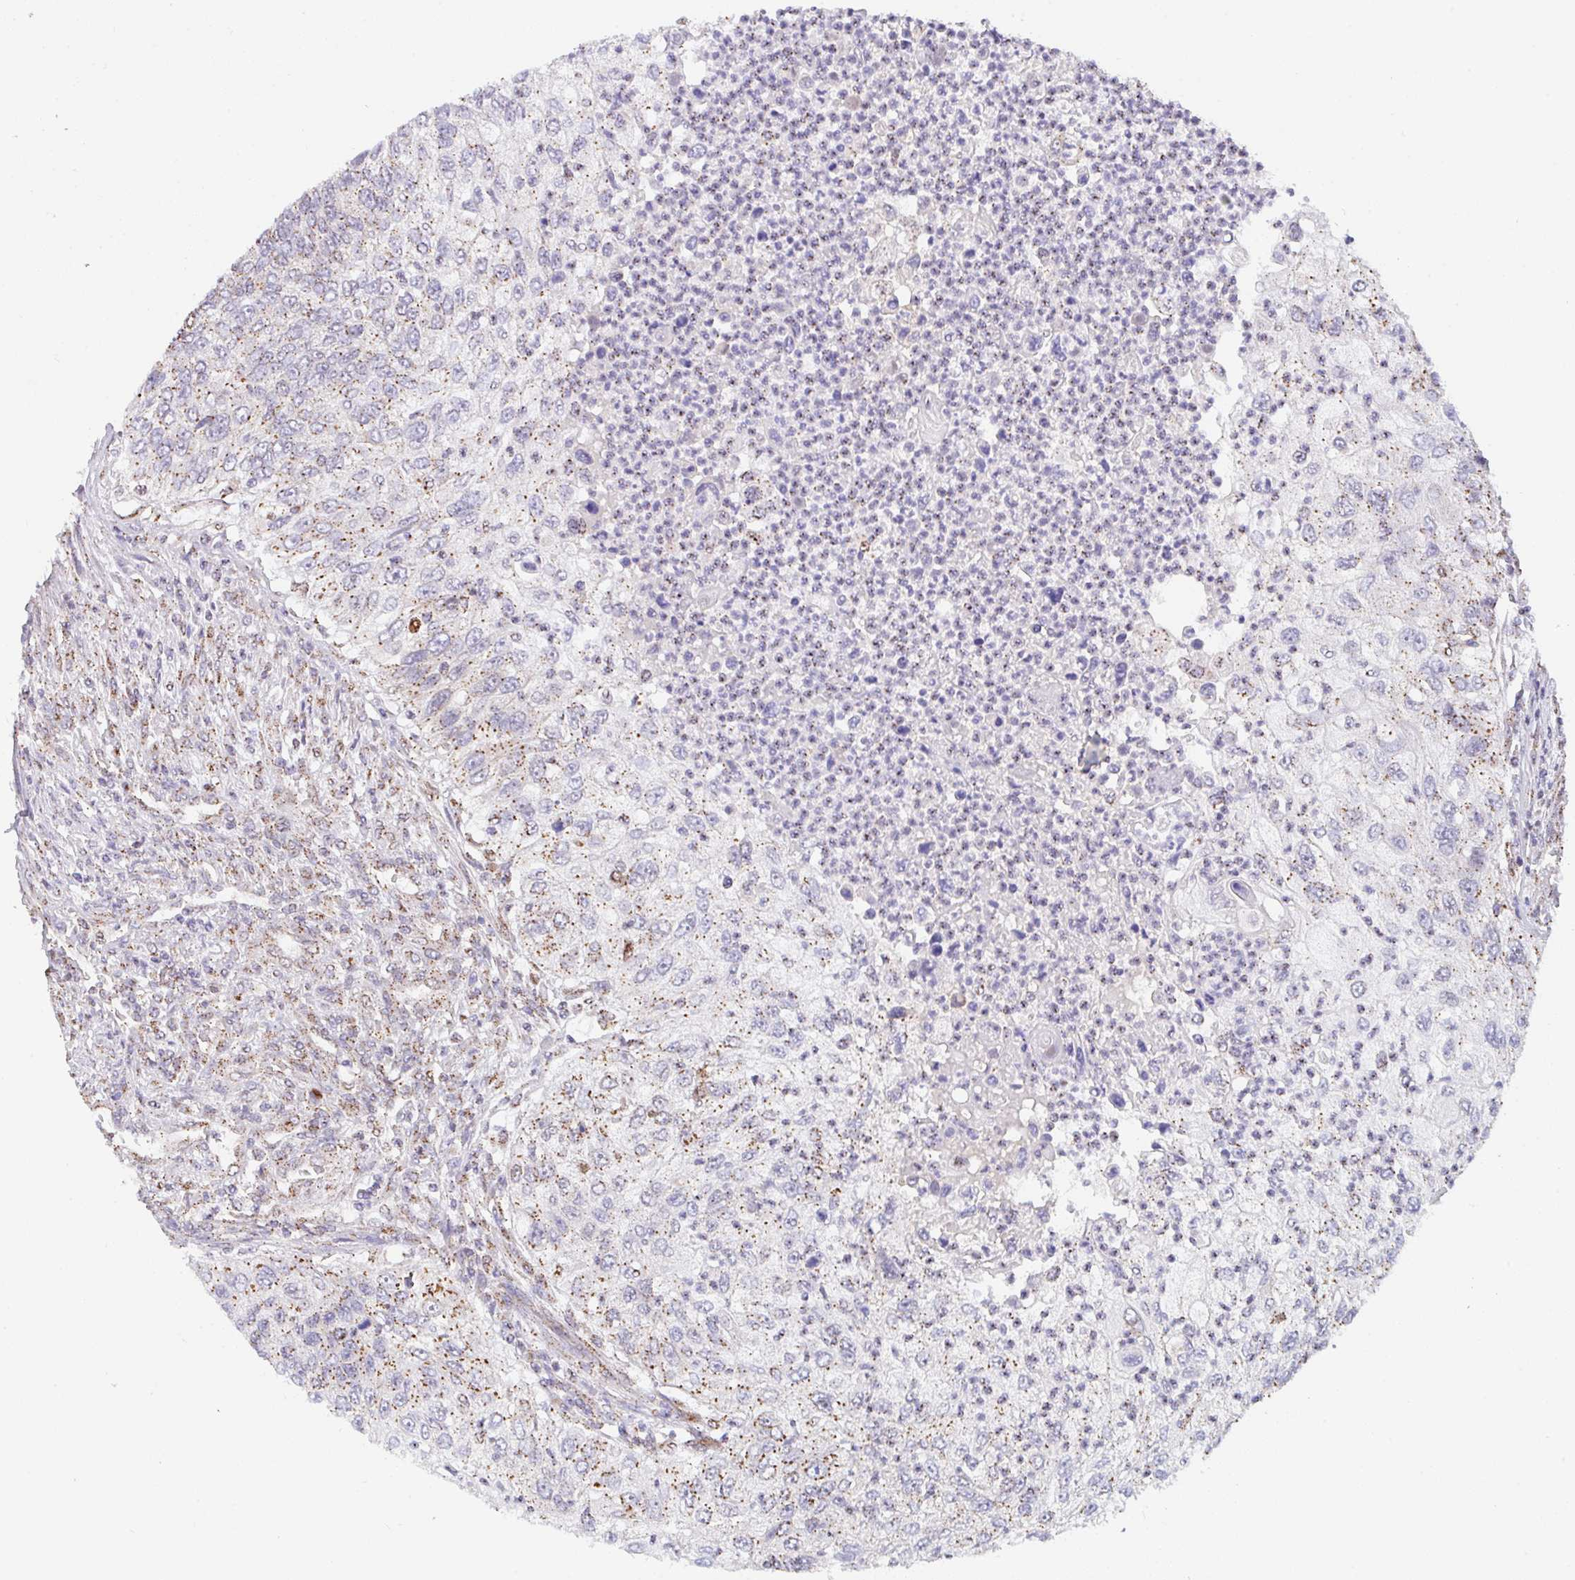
{"staining": {"intensity": "moderate", "quantity": "<25%", "location": "cytoplasmic/membranous"}, "tissue": "urothelial cancer", "cell_type": "Tumor cells", "image_type": "cancer", "snomed": [{"axis": "morphology", "description": "Urothelial carcinoma, High grade"}, {"axis": "topography", "description": "Urinary bladder"}], "caption": "Approximately <25% of tumor cells in urothelial cancer reveal moderate cytoplasmic/membranous protein expression as visualized by brown immunohistochemical staining.", "gene": "PROSER3", "patient": {"sex": "female", "age": 60}}